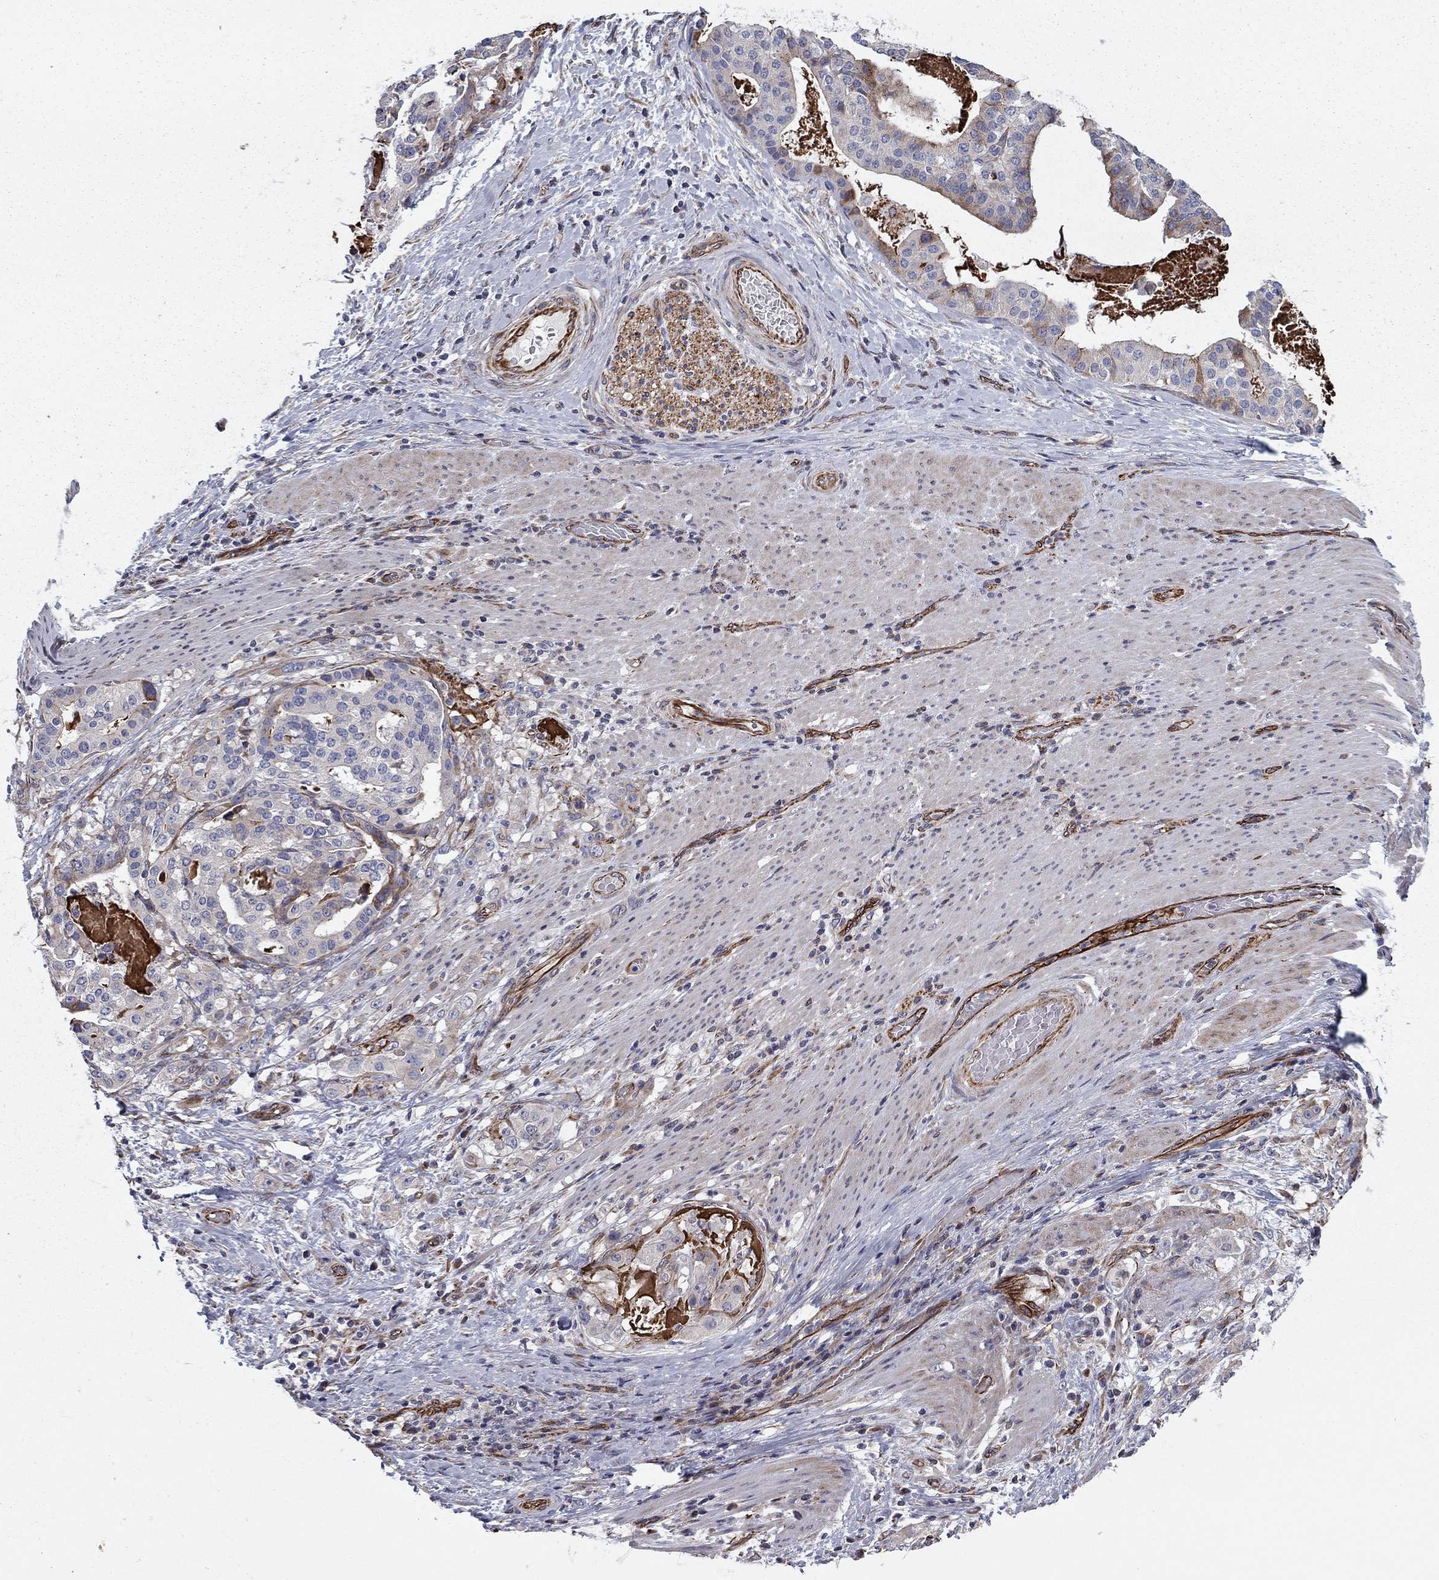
{"staining": {"intensity": "weak", "quantity": "<25%", "location": "cytoplasmic/membranous"}, "tissue": "stomach cancer", "cell_type": "Tumor cells", "image_type": "cancer", "snomed": [{"axis": "morphology", "description": "Adenocarcinoma, NOS"}, {"axis": "topography", "description": "Stomach"}], "caption": "This is an immunohistochemistry image of human adenocarcinoma (stomach). There is no expression in tumor cells.", "gene": "CLSTN1", "patient": {"sex": "male", "age": 48}}